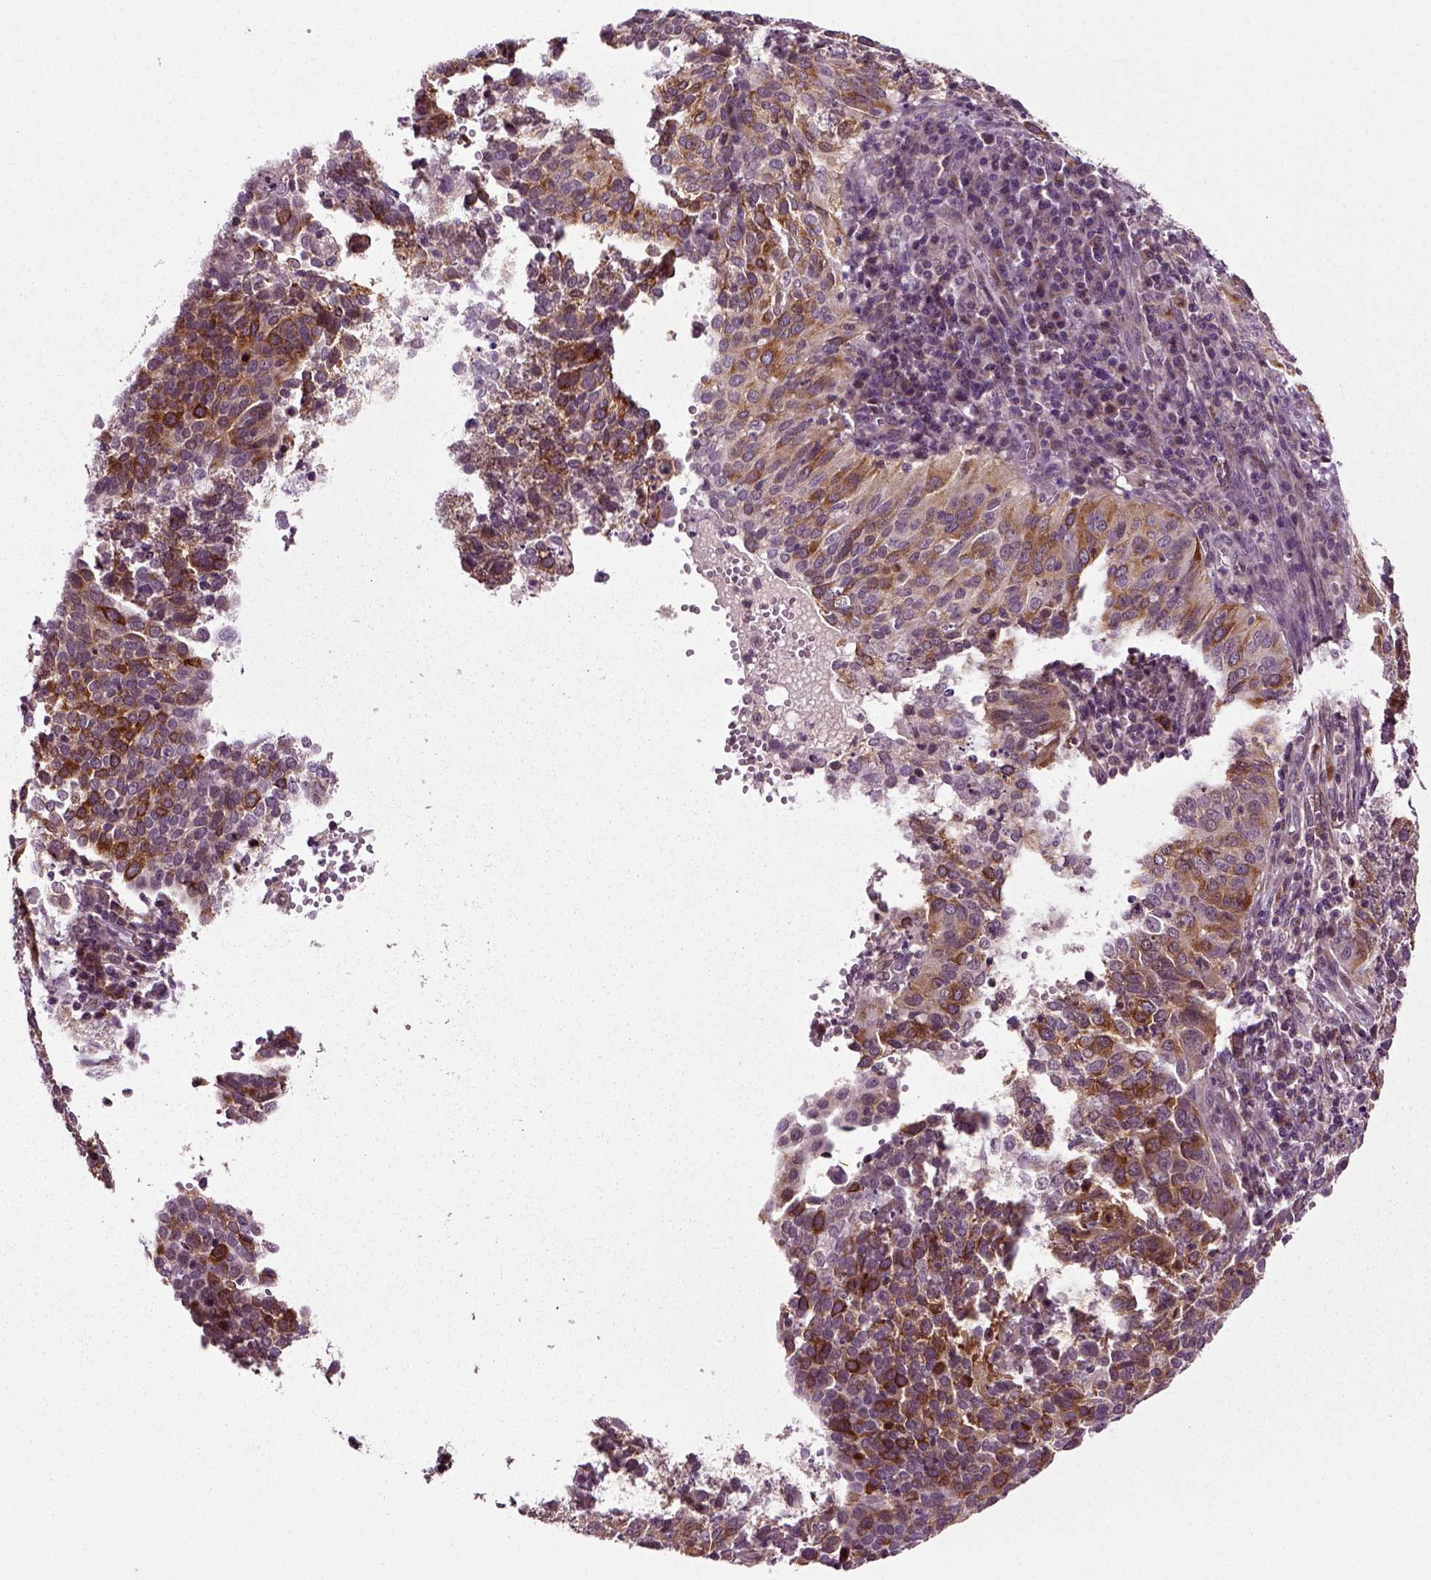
{"staining": {"intensity": "moderate", "quantity": "<25%", "location": "cytoplasmic/membranous"}, "tissue": "cervical cancer", "cell_type": "Tumor cells", "image_type": "cancer", "snomed": [{"axis": "morphology", "description": "Squamous cell carcinoma, NOS"}, {"axis": "topography", "description": "Cervix"}], "caption": "Approximately <25% of tumor cells in cervical squamous cell carcinoma reveal moderate cytoplasmic/membranous protein expression as visualized by brown immunohistochemical staining.", "gene": "KNSTRN", "patient": {"sex": "female", "age": 39}}